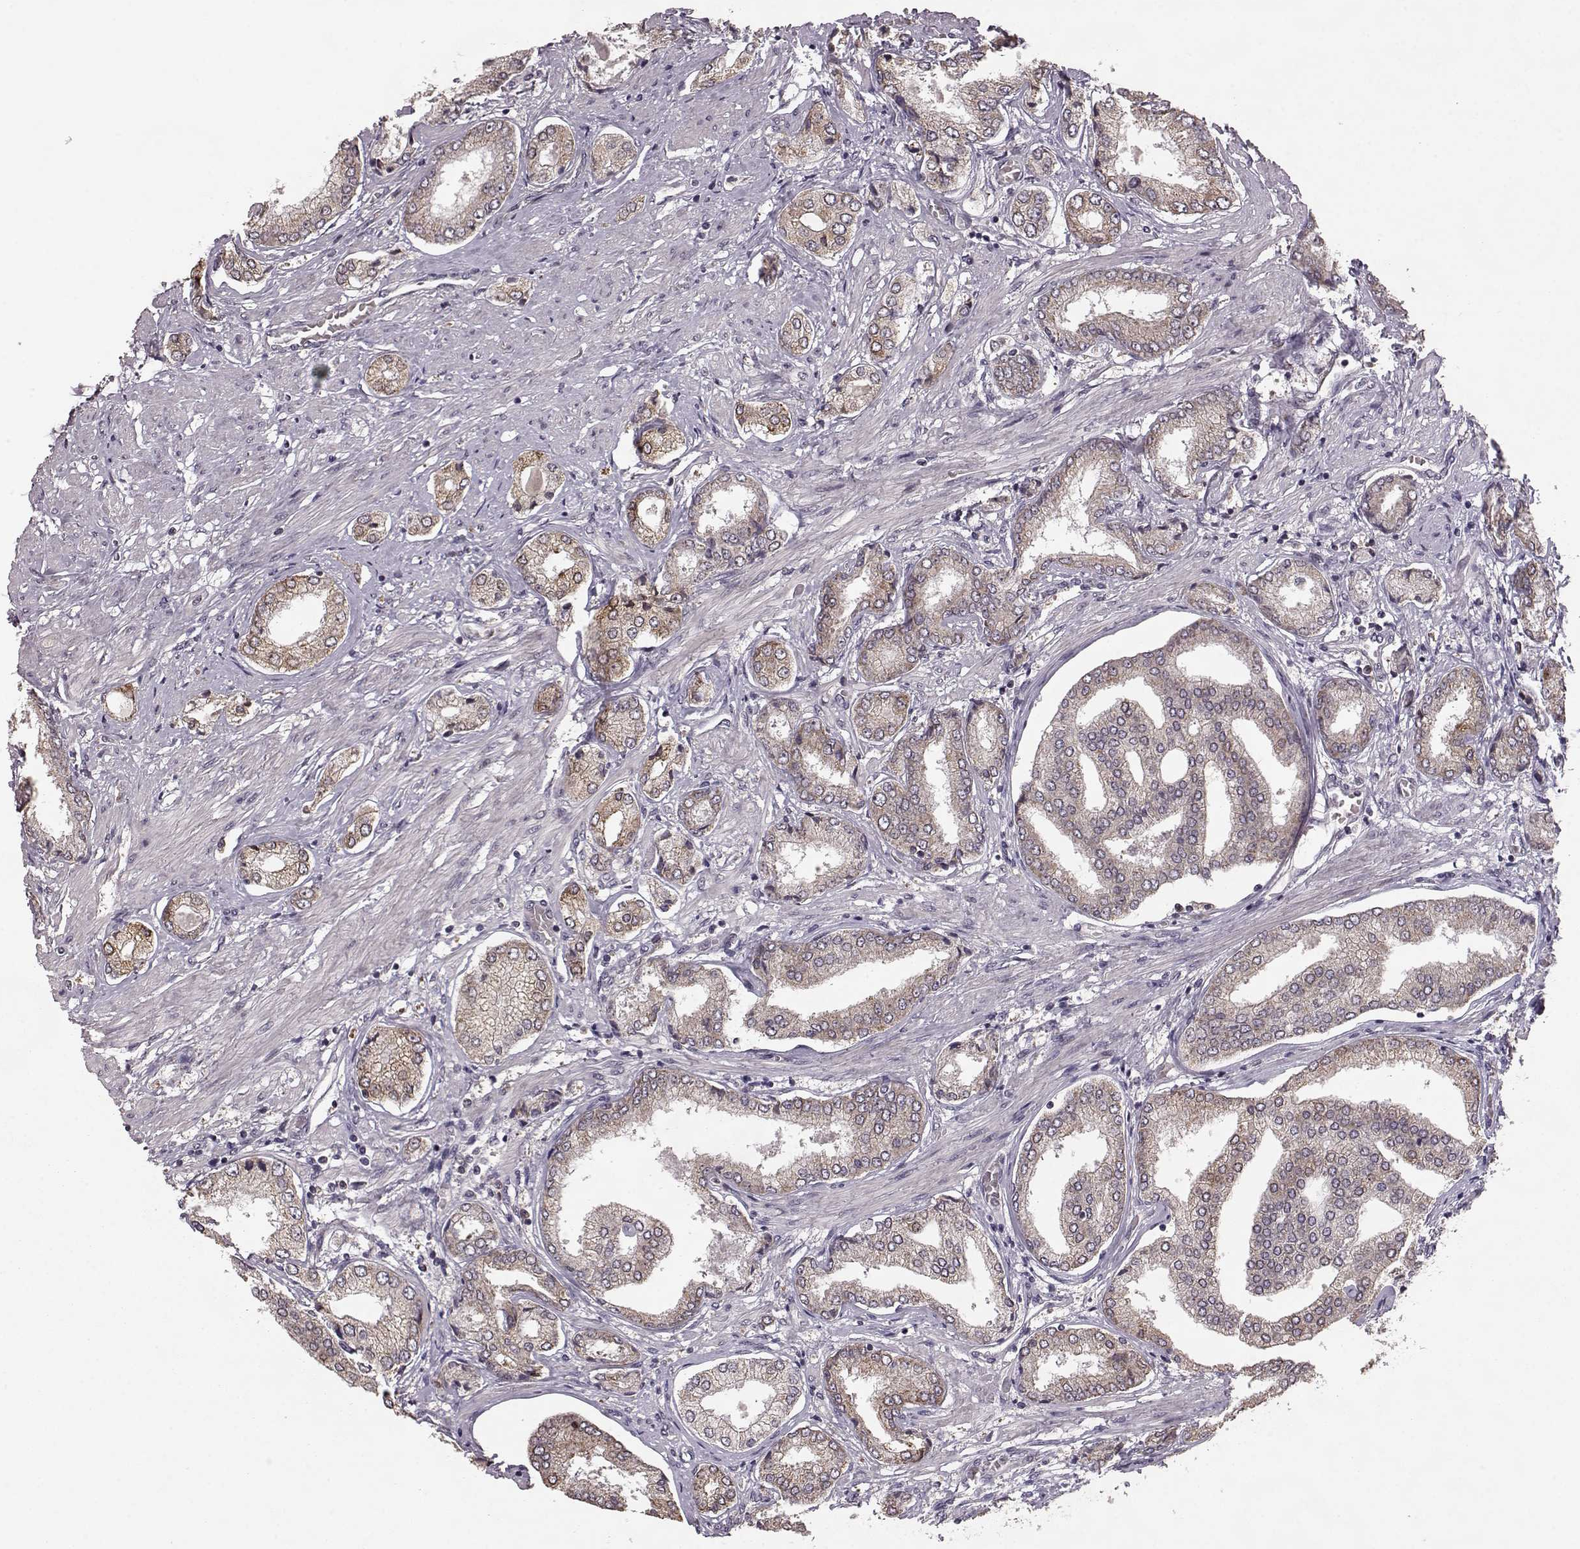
{"staining": {"intensity": "weak", "quantity": ">75%", "location": "cytoplasmic/membranous"}, "tissue": "prostate cancer", "cell_type": "Tumor cells", "image_type": "cancer", "snomed": [{"axis": "morphology", "description": "Adenocarcinoma, NOS"}, {"axis": "topography", "description": "Prostate"}], "caption": "This micrograph shows adenocarcinoma (prostate) stained with IHC to label a protein in brown. The cytoplasmic/membranous of tumor cells show weak positivity for the protein. Nuclei are counter-stained blue.", "gene": "ELOVL5", "patient": {"sex": "male", "age": 63}}